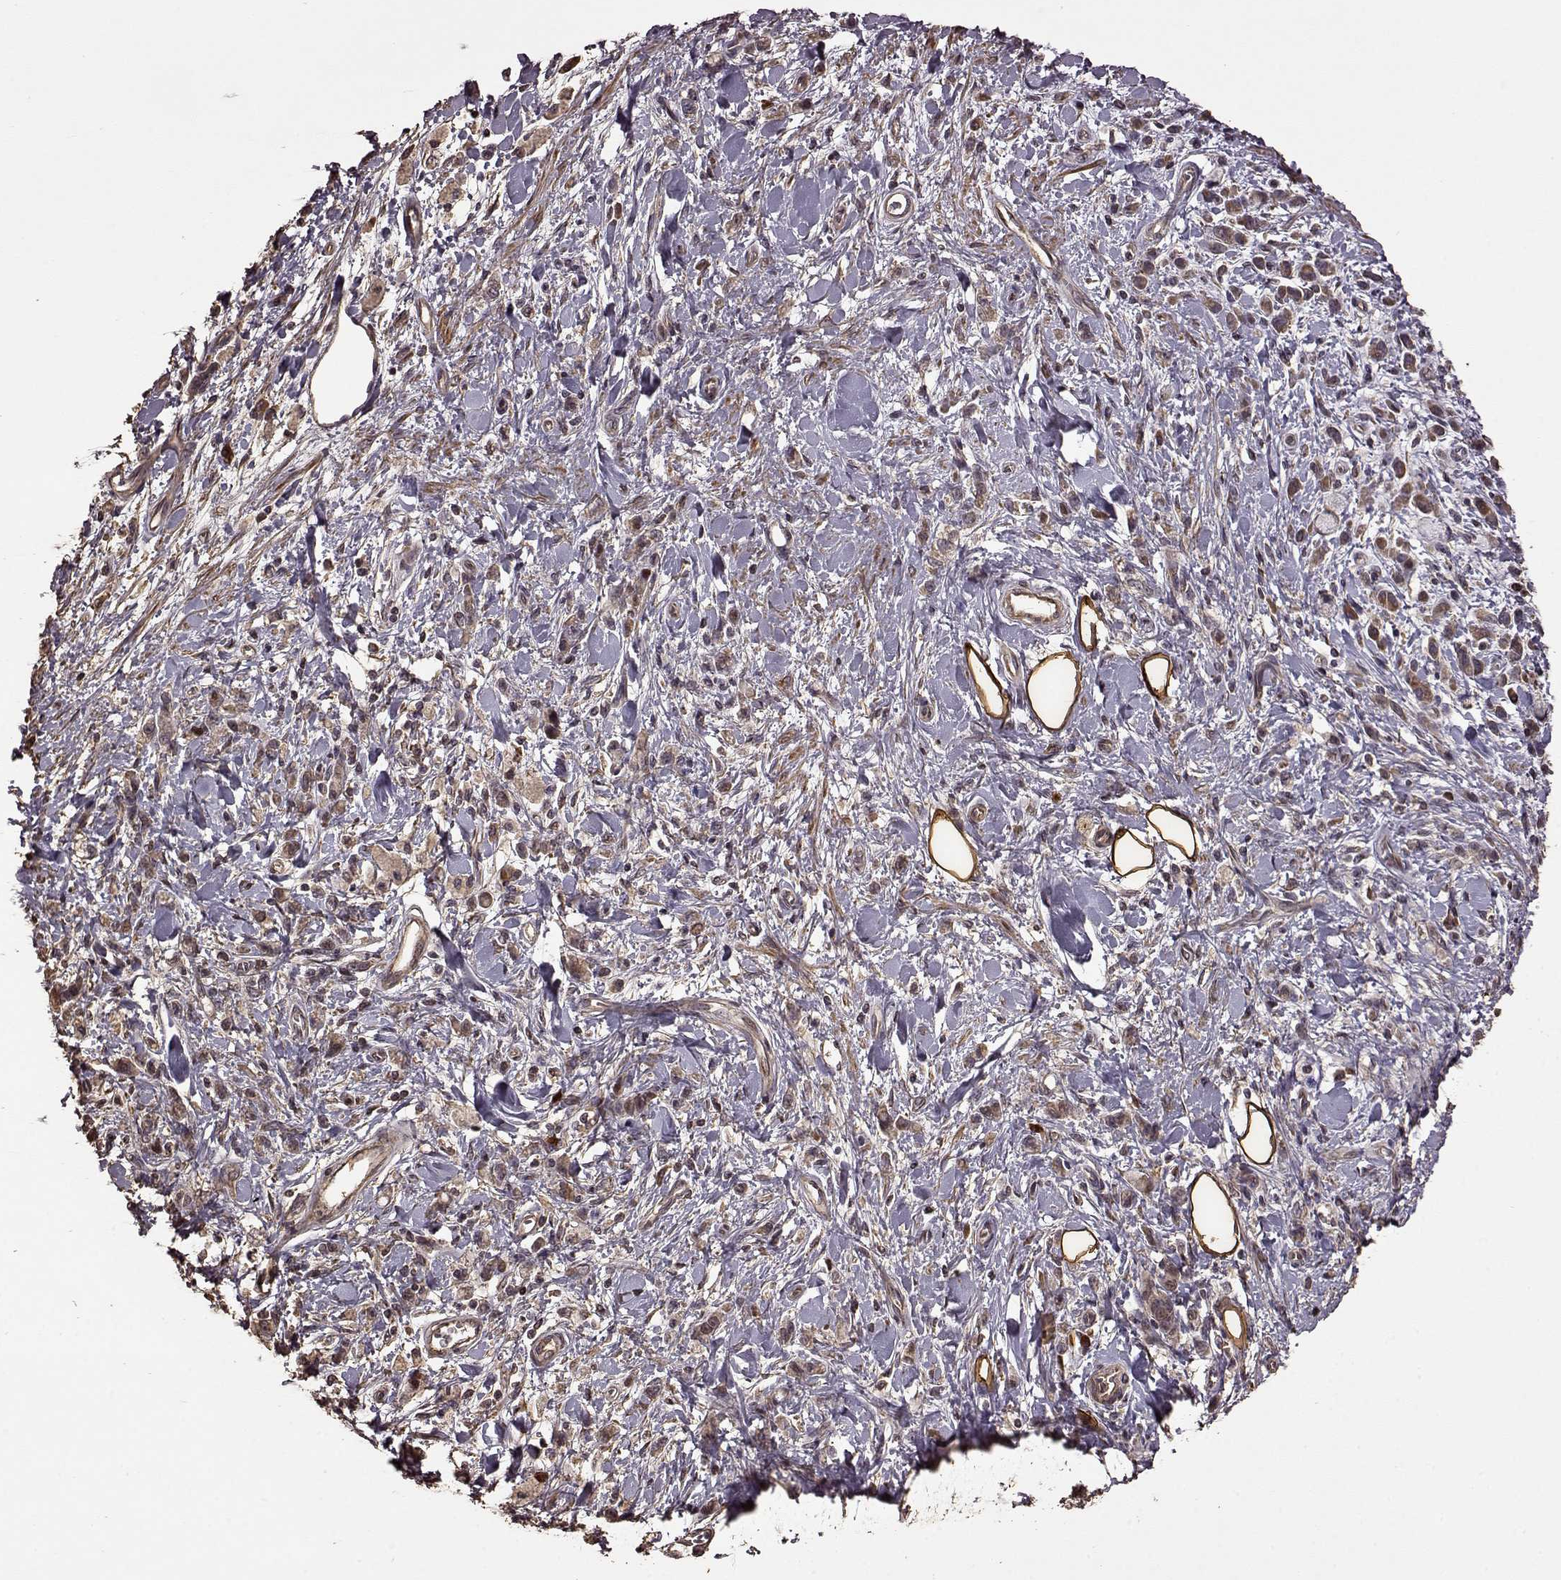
{"staining": {"intensity": "weak", "quantity": "25%-75%", "location": "cytoplasmic/membranous"}, "tissue": "stomach cancer", "cell_type": "Tumor cells", "image_type": "cancer", "snomed": [{"axis": "morphology", "description": "Adenocarcinoma, NOS"}, {"axis": "topography", "description": "Stomach"}], "caption": "A brown stain shows weak cytoplasmic/membranous expression of a protein in stomach cancer (adenocarcinoma) tumor cells.", "gene": "FBXW11", "patient": {"sex": "male", "age": 77}}